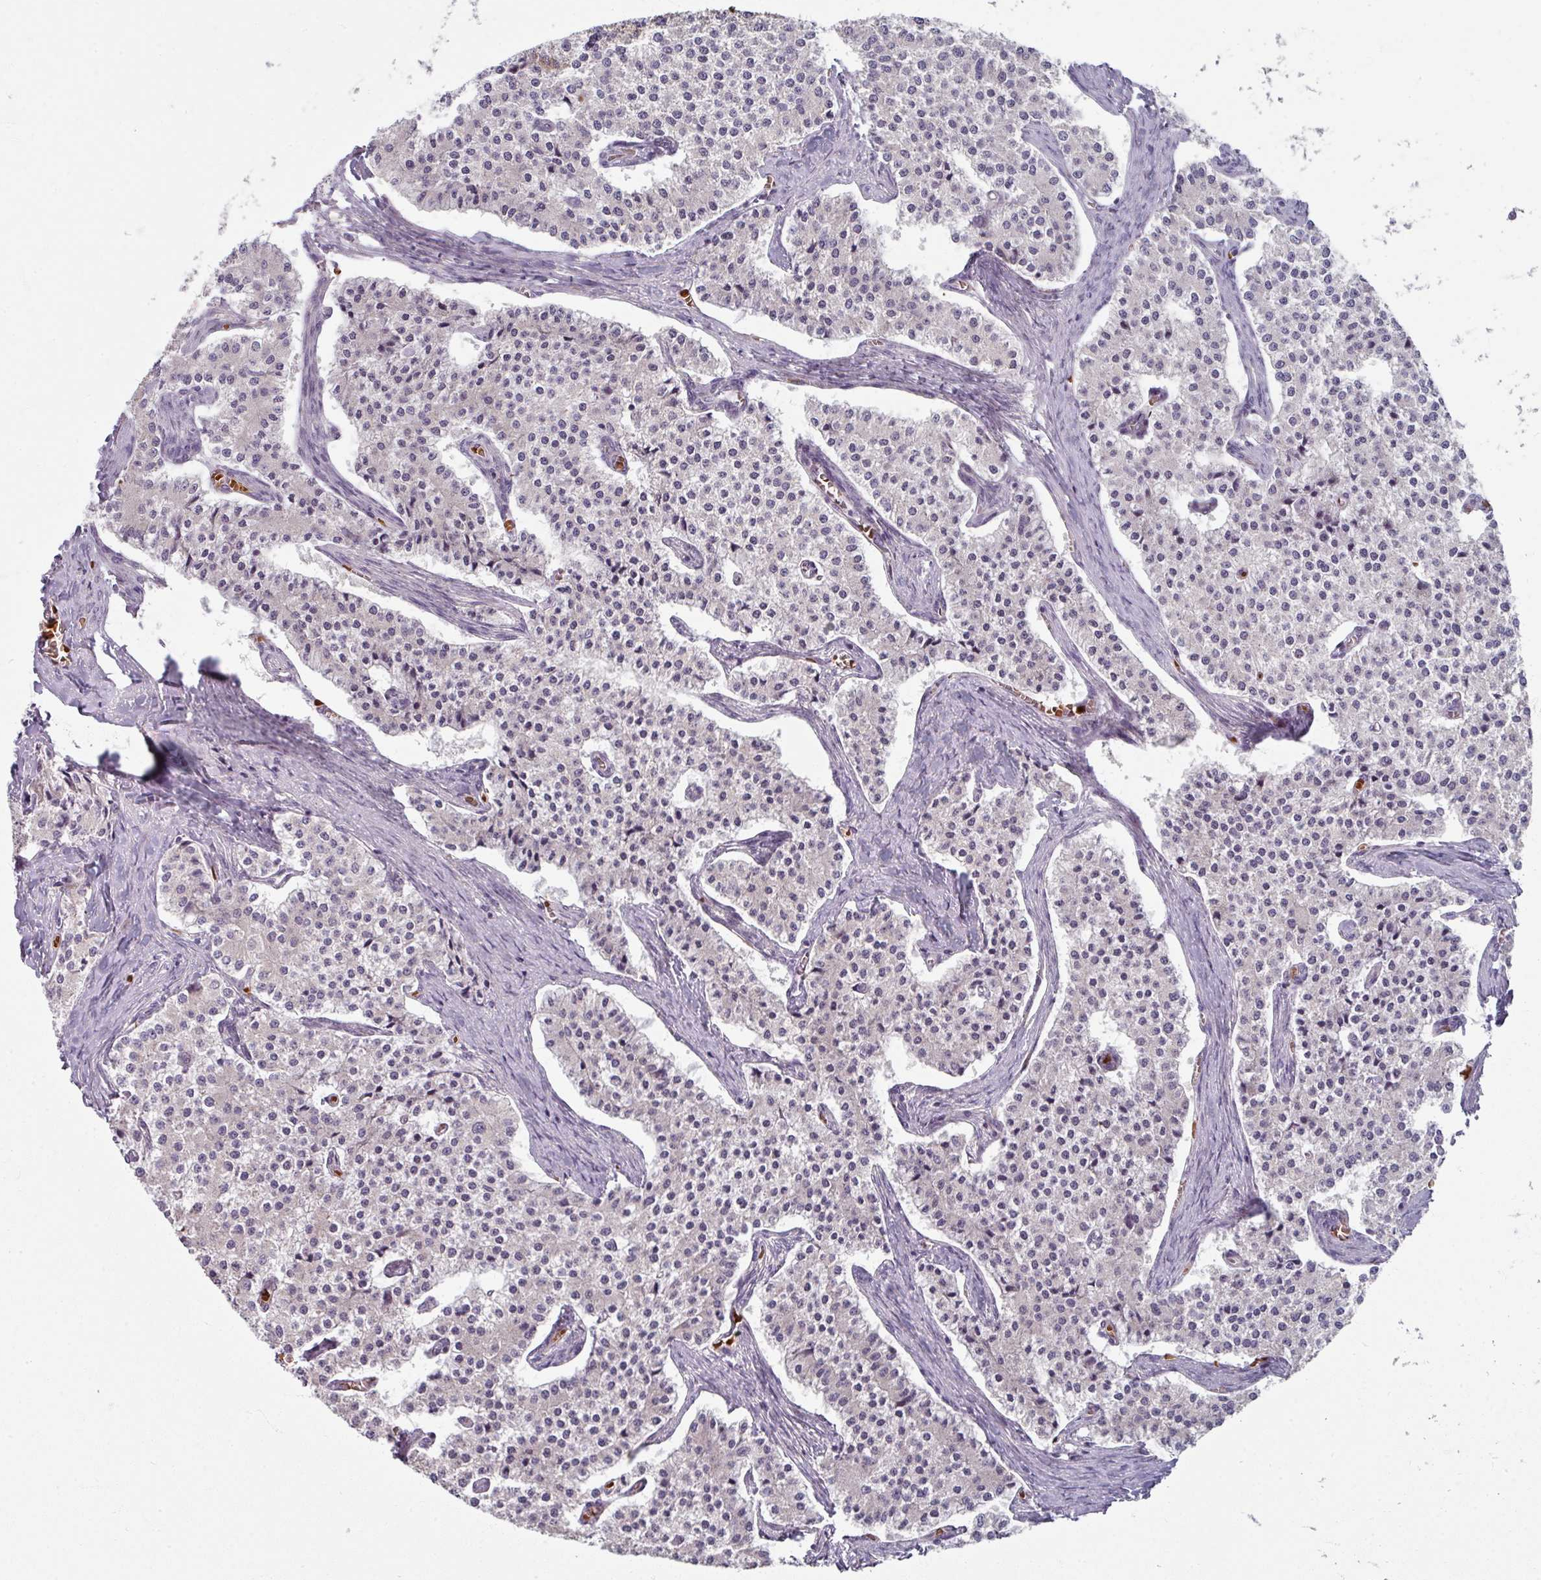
{"staining": {"intensity": "negative", "quantity": "none", "location": "none"}, "tissue": "carcinoid", "cell_type": "Tumor cells", "image_type": "cancer", "snomed": [{"axis": "morphology", "description": "Carcinoid, malignant, NOS"}, {"axis": "topography", "description": "Colon"}], "caption": "This is an IHC image of carcinoid. There is no expression in tumor cells.", "gene": "KMT5C", "patient": {"sex": "female", "age": 52}}